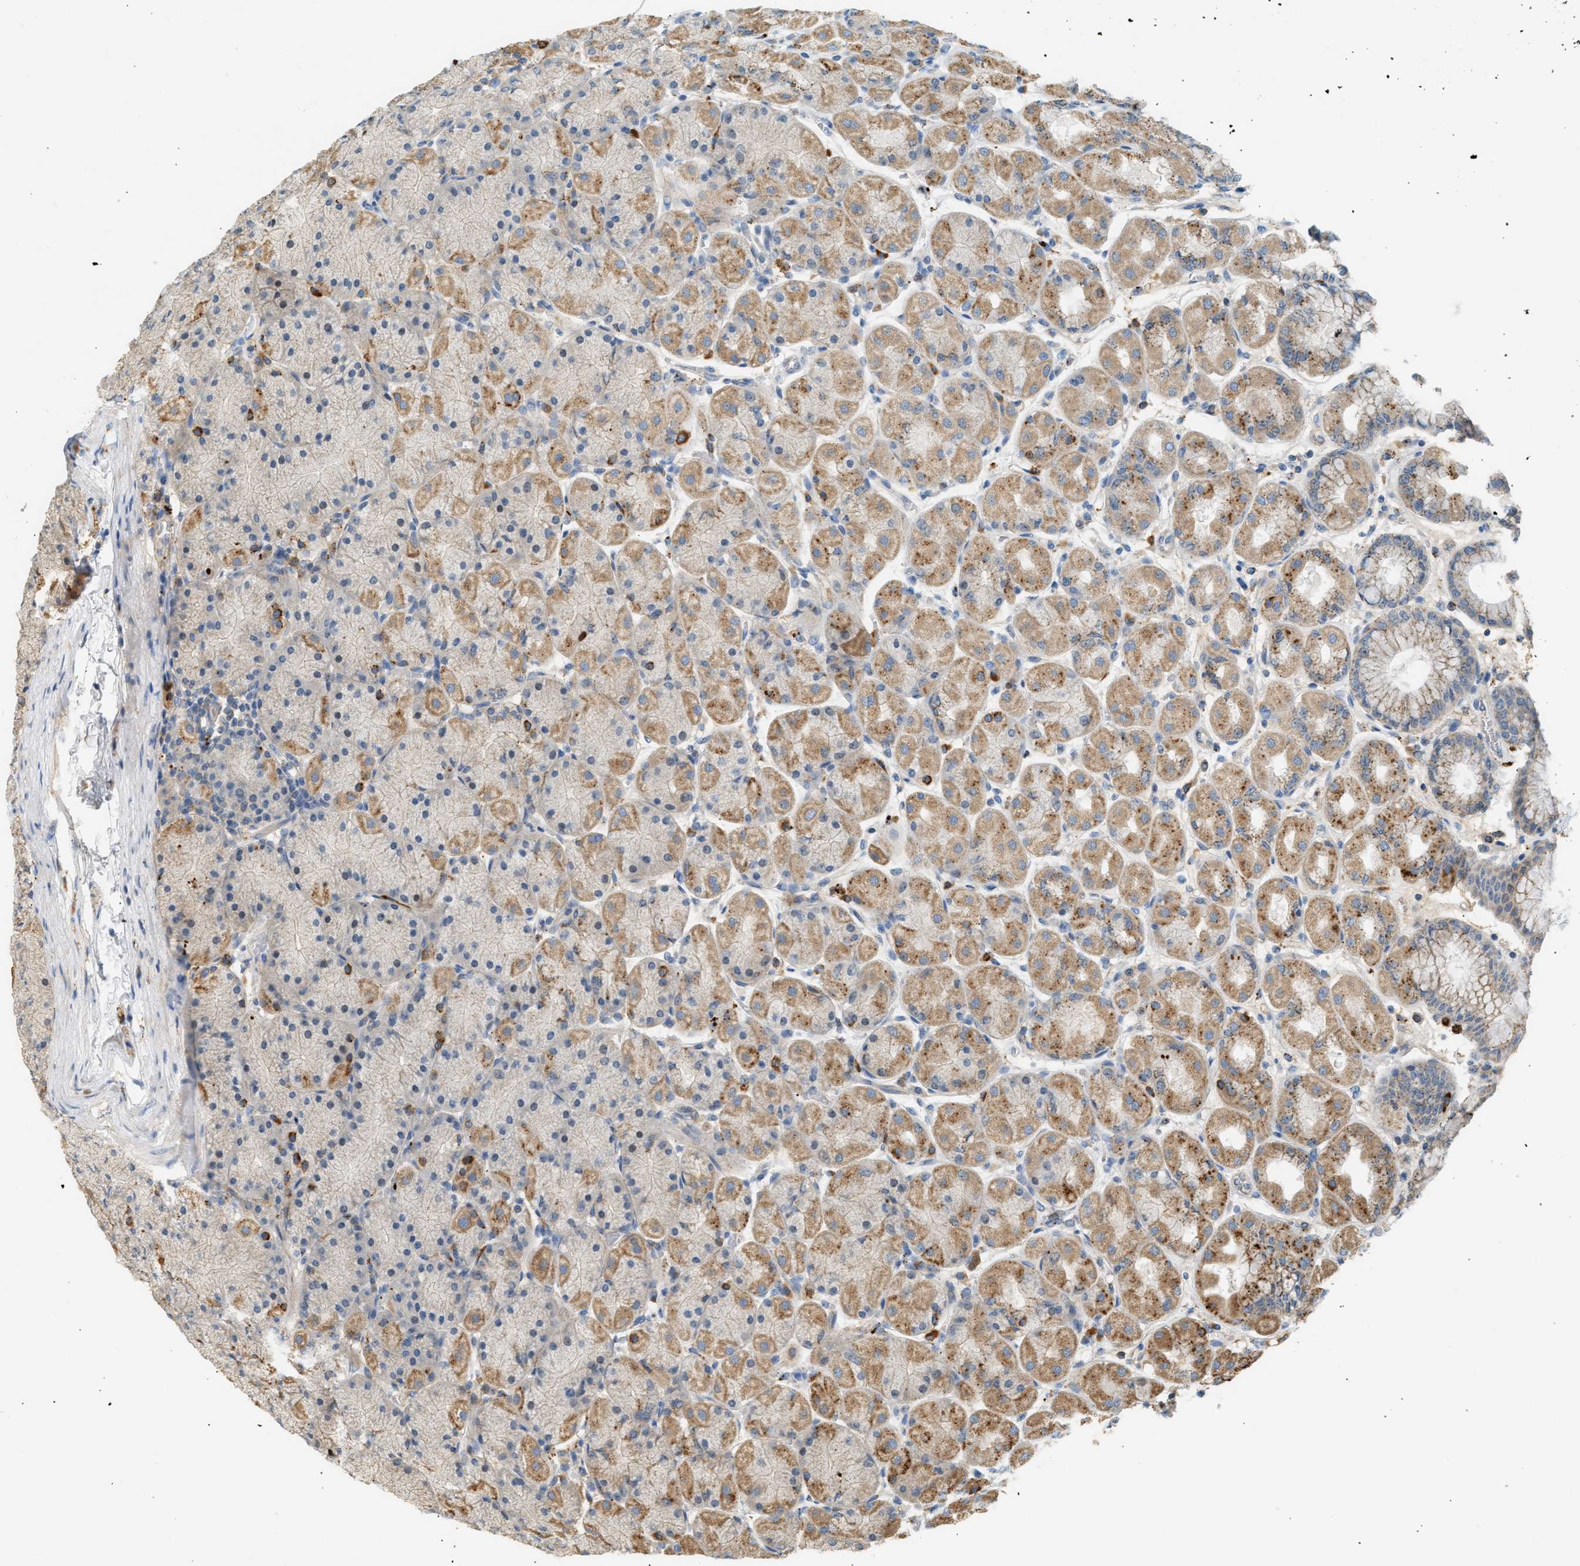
{"staining": {"intensity": "moderate", "quantity": ">75%", "location": "cytoplasmic/membranous"}, "tissue": "stomach", "cell_type": "Glandular cells", "image_type": "normal", "snomed": [{"axis": "morphology", "description": "Normal tissue, NOS"}, {"axis": "topography", "description": "Stomach, upper"}], "caption": "This is a histology image of immunohistochemistry (IHC) staining of normal stomach, which shows moderate positivity in the cytoplasmic/membranous of glandular cells.", "gene": "ENTHD1", "patient": {"sex": "female", "age": 56}}